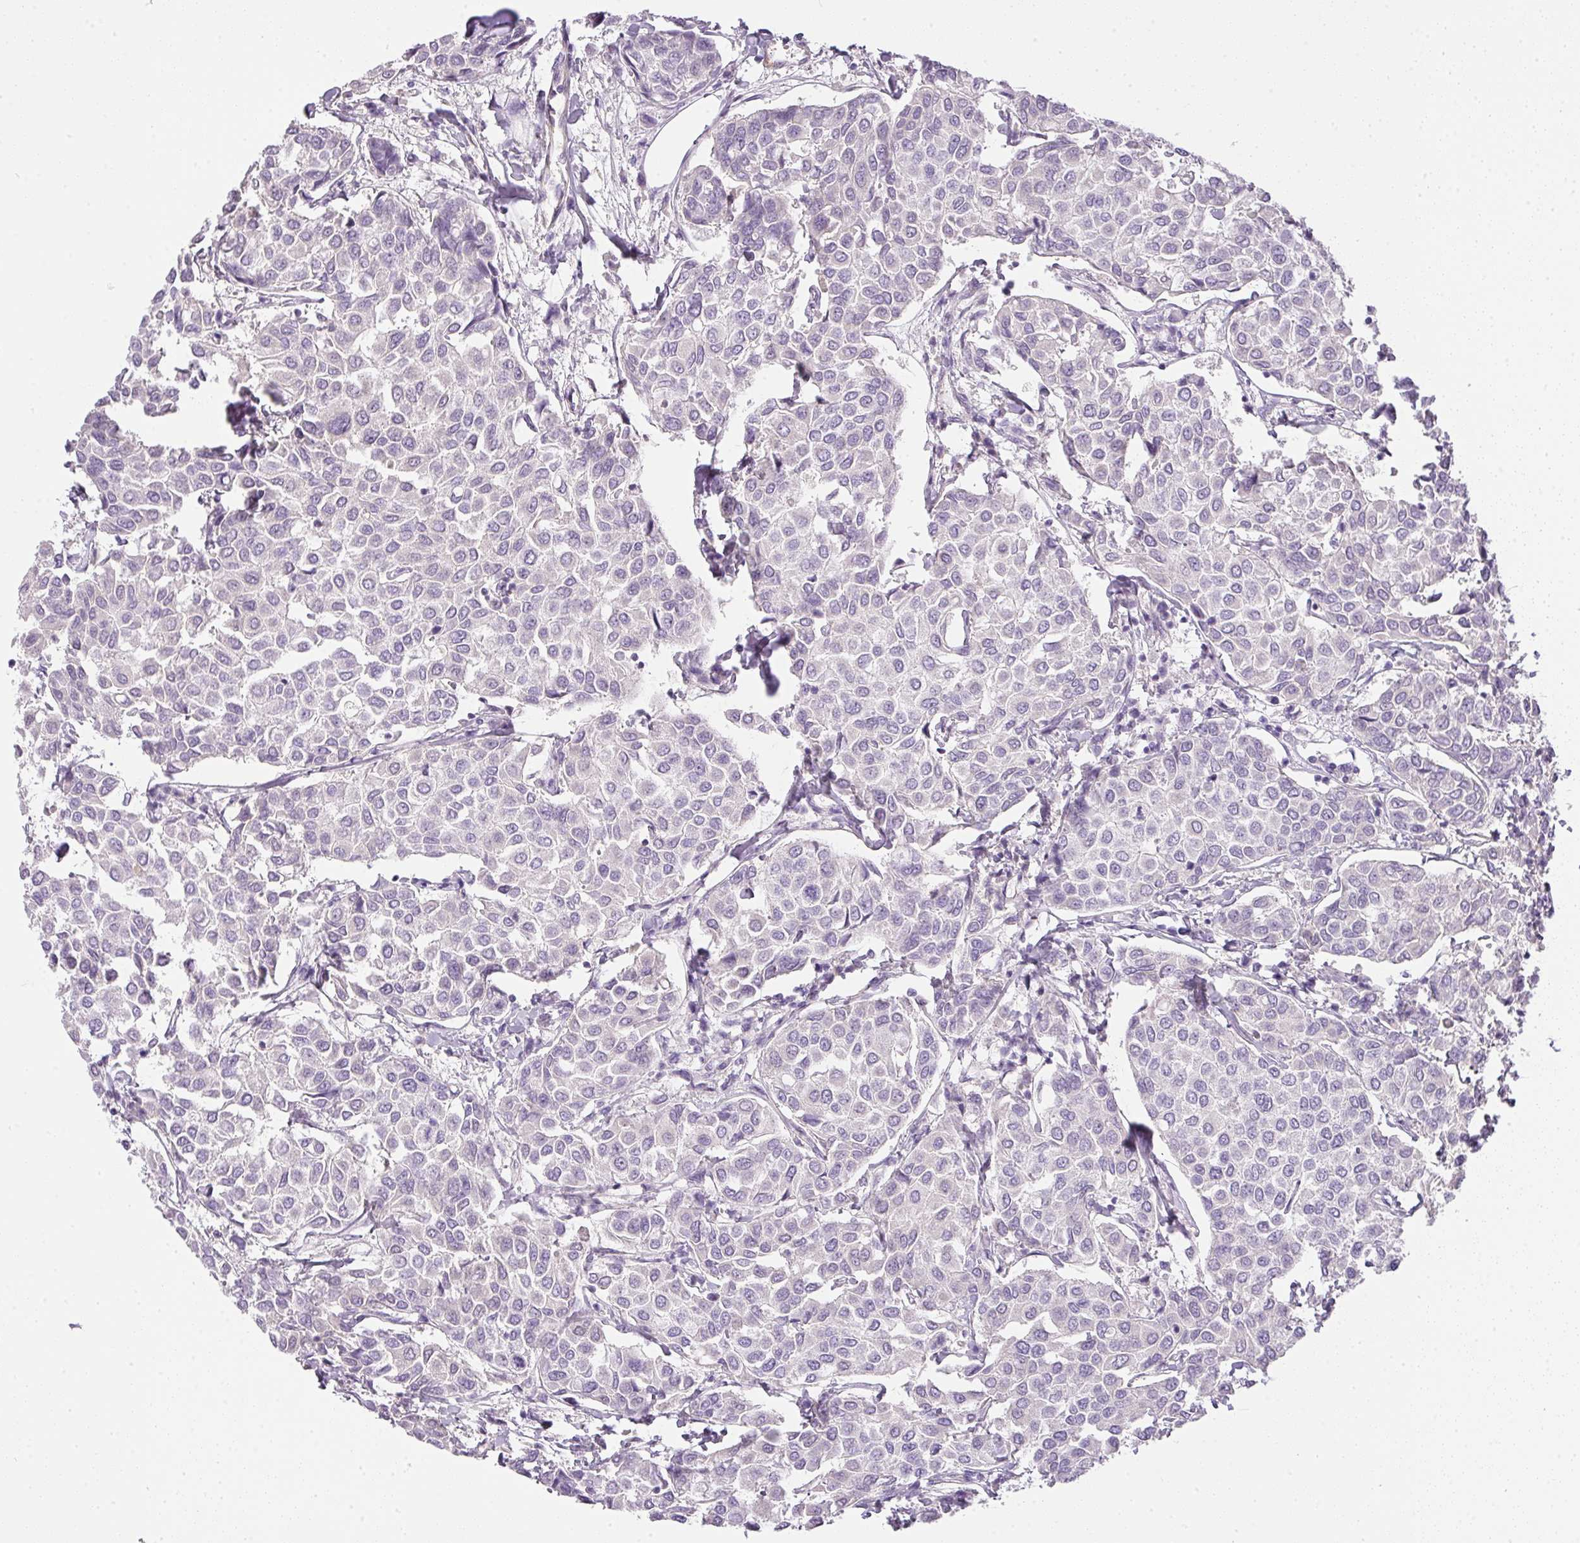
{"staining": {"intensity": "negative", "quantity": "none", "location": "none"}, "tissue": "breast cancer", "cell_type": "Tumor cells", "image_type": "cancer", "snomed": [{"axis": "morphology", "description": "Duct carcinoma"}, {"axis": "topography", "description": "Breast"}], "caption": "IHC of human breast cancer shows no positivity in tumor cells. (DAB (3,3'-diaminobenzidine) immunohistochemistry (IHC) with hematoxylin counter stain).", "gene": "RAX2", "patient": {"sex": "female", "age": 55}}